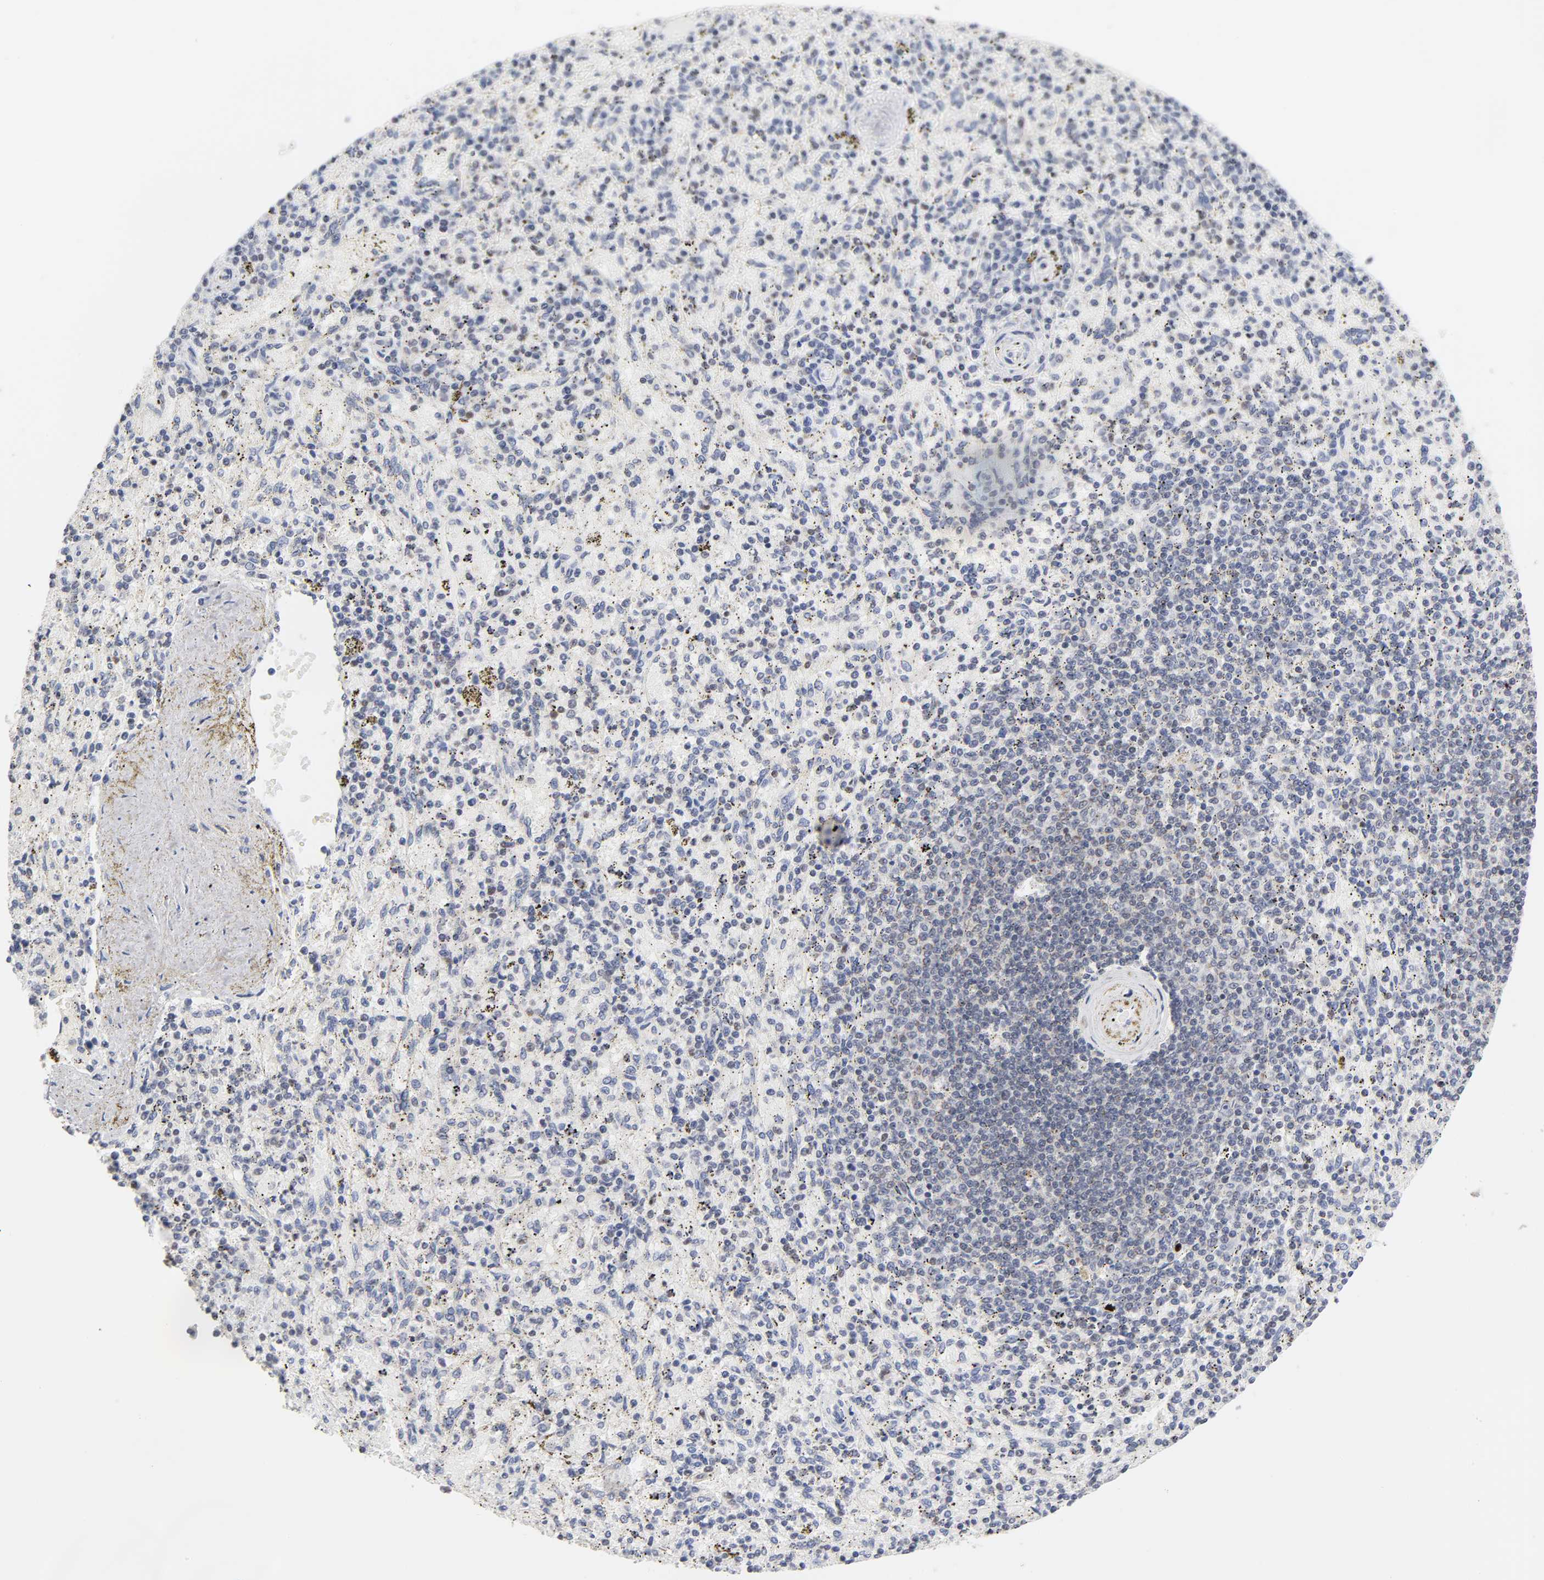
{"staining": {"intensity": "moderate", "quantity": "25%-75%", "location": "nuclear"}, "tissue": "spleen", "cell_type": "Cells in red pulp", "image_type": "normal", "snomed": [{"axis": "morphology", "description": "Normal tissue, NOS"}, {"axis": "topography", "description": "Spleen"}], "caption": "Protein staining by IHC shows moderate nuclear positivity in approximately 25%-75% of cells in red pulp in benign spleen. Nuclei are stained in blue.", "gene": "RUNX1", "patient": {"sex": "female", "age": 43}}